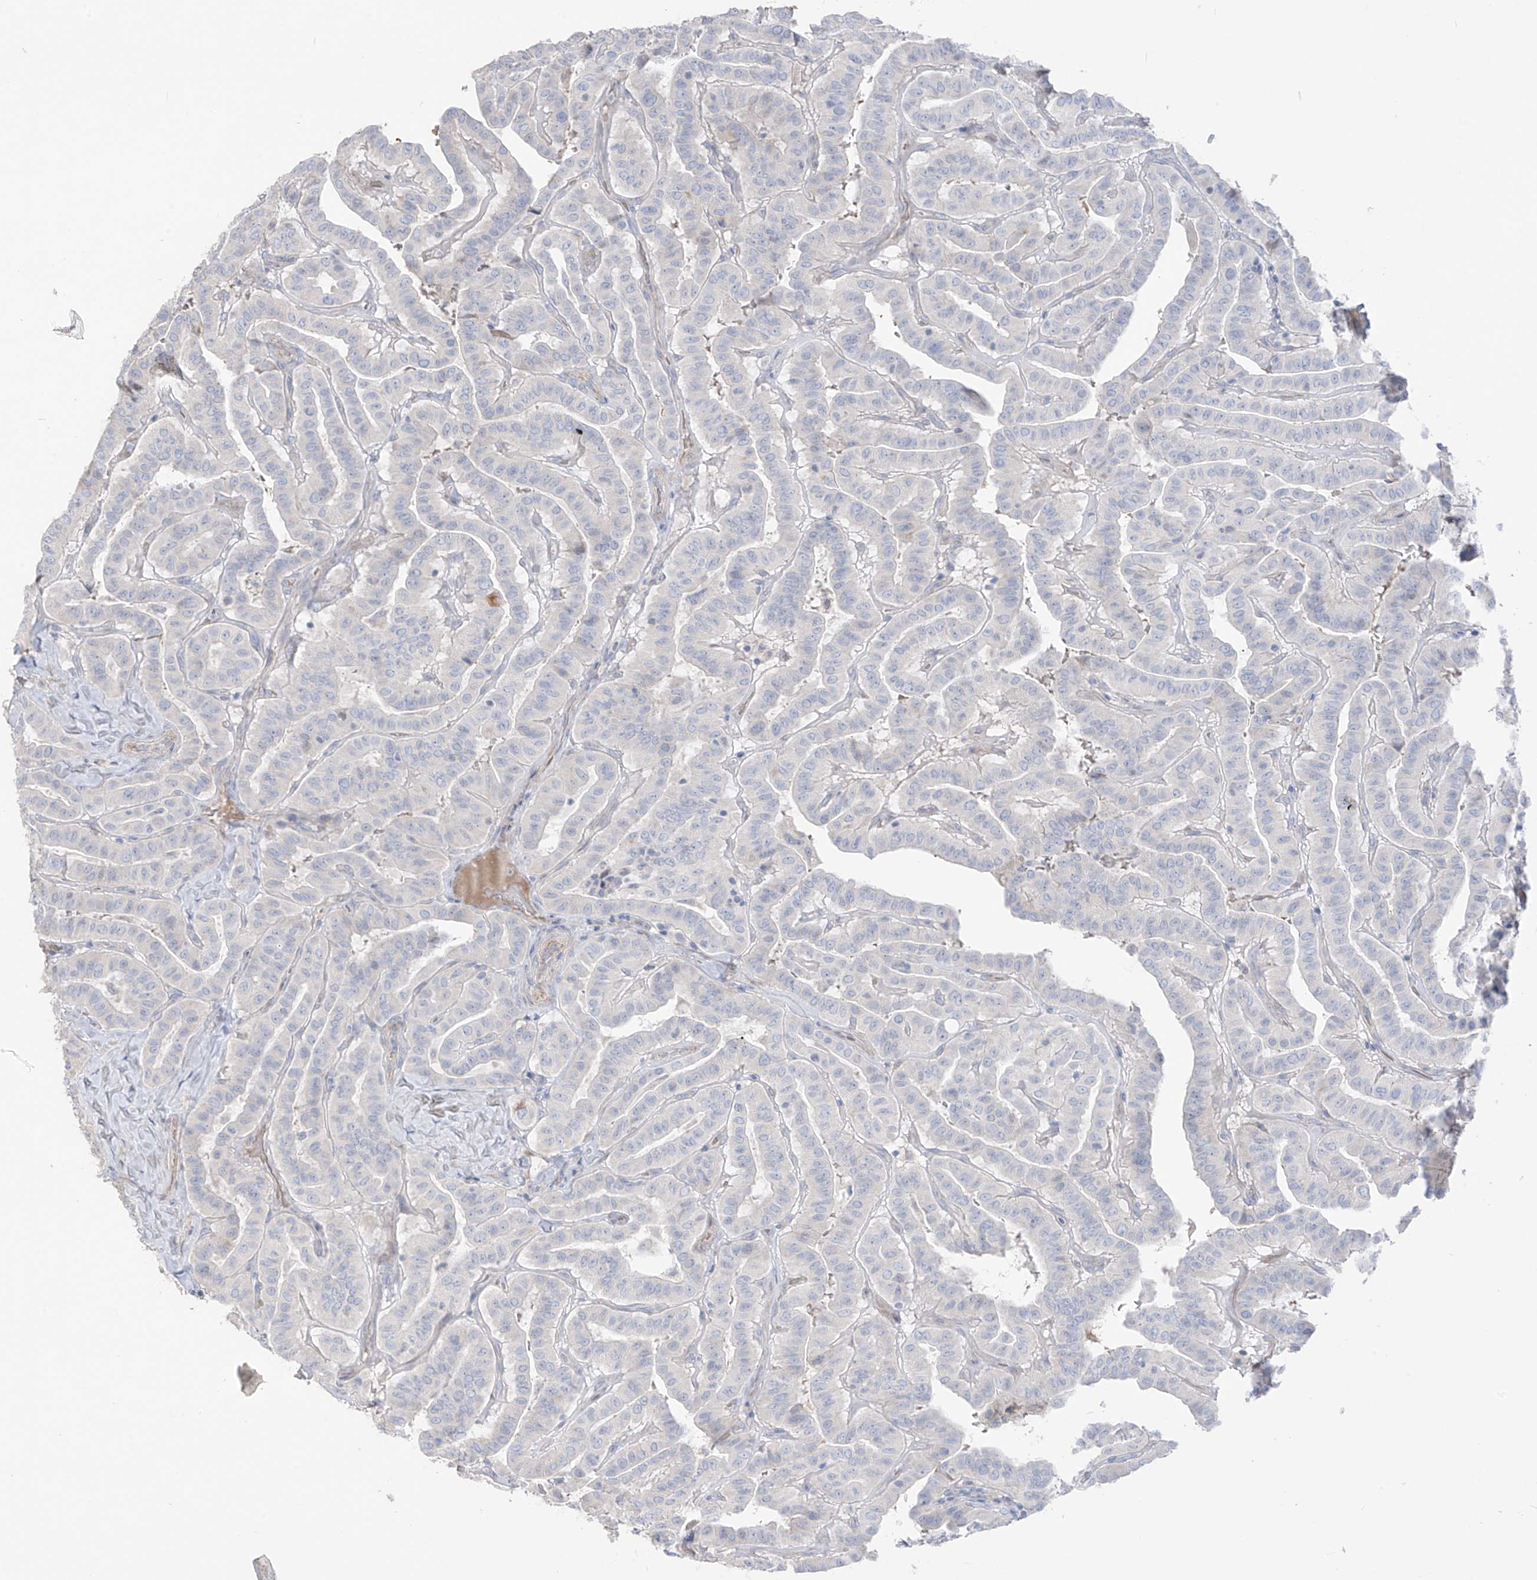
{"staining": {"intensity": "negative", "quantity": "none", "location": "none"}, "tissue": "thyroid cancer", "cell_type": "Tumor cells", "image_type": "cancer", "snomed": [{"axis": "morphology", "description": "Papillary adenocarcinoma, NOS"}, {"axis": "topography", "description": "Thyroid gland"}], "caption": "The micrograph displays no significant positivity in tumor cells of thyroid cancer (papillary adenocarcinoma).", "gene": "ASPRV1", "patient": {"sex": "male", "age": 77}}